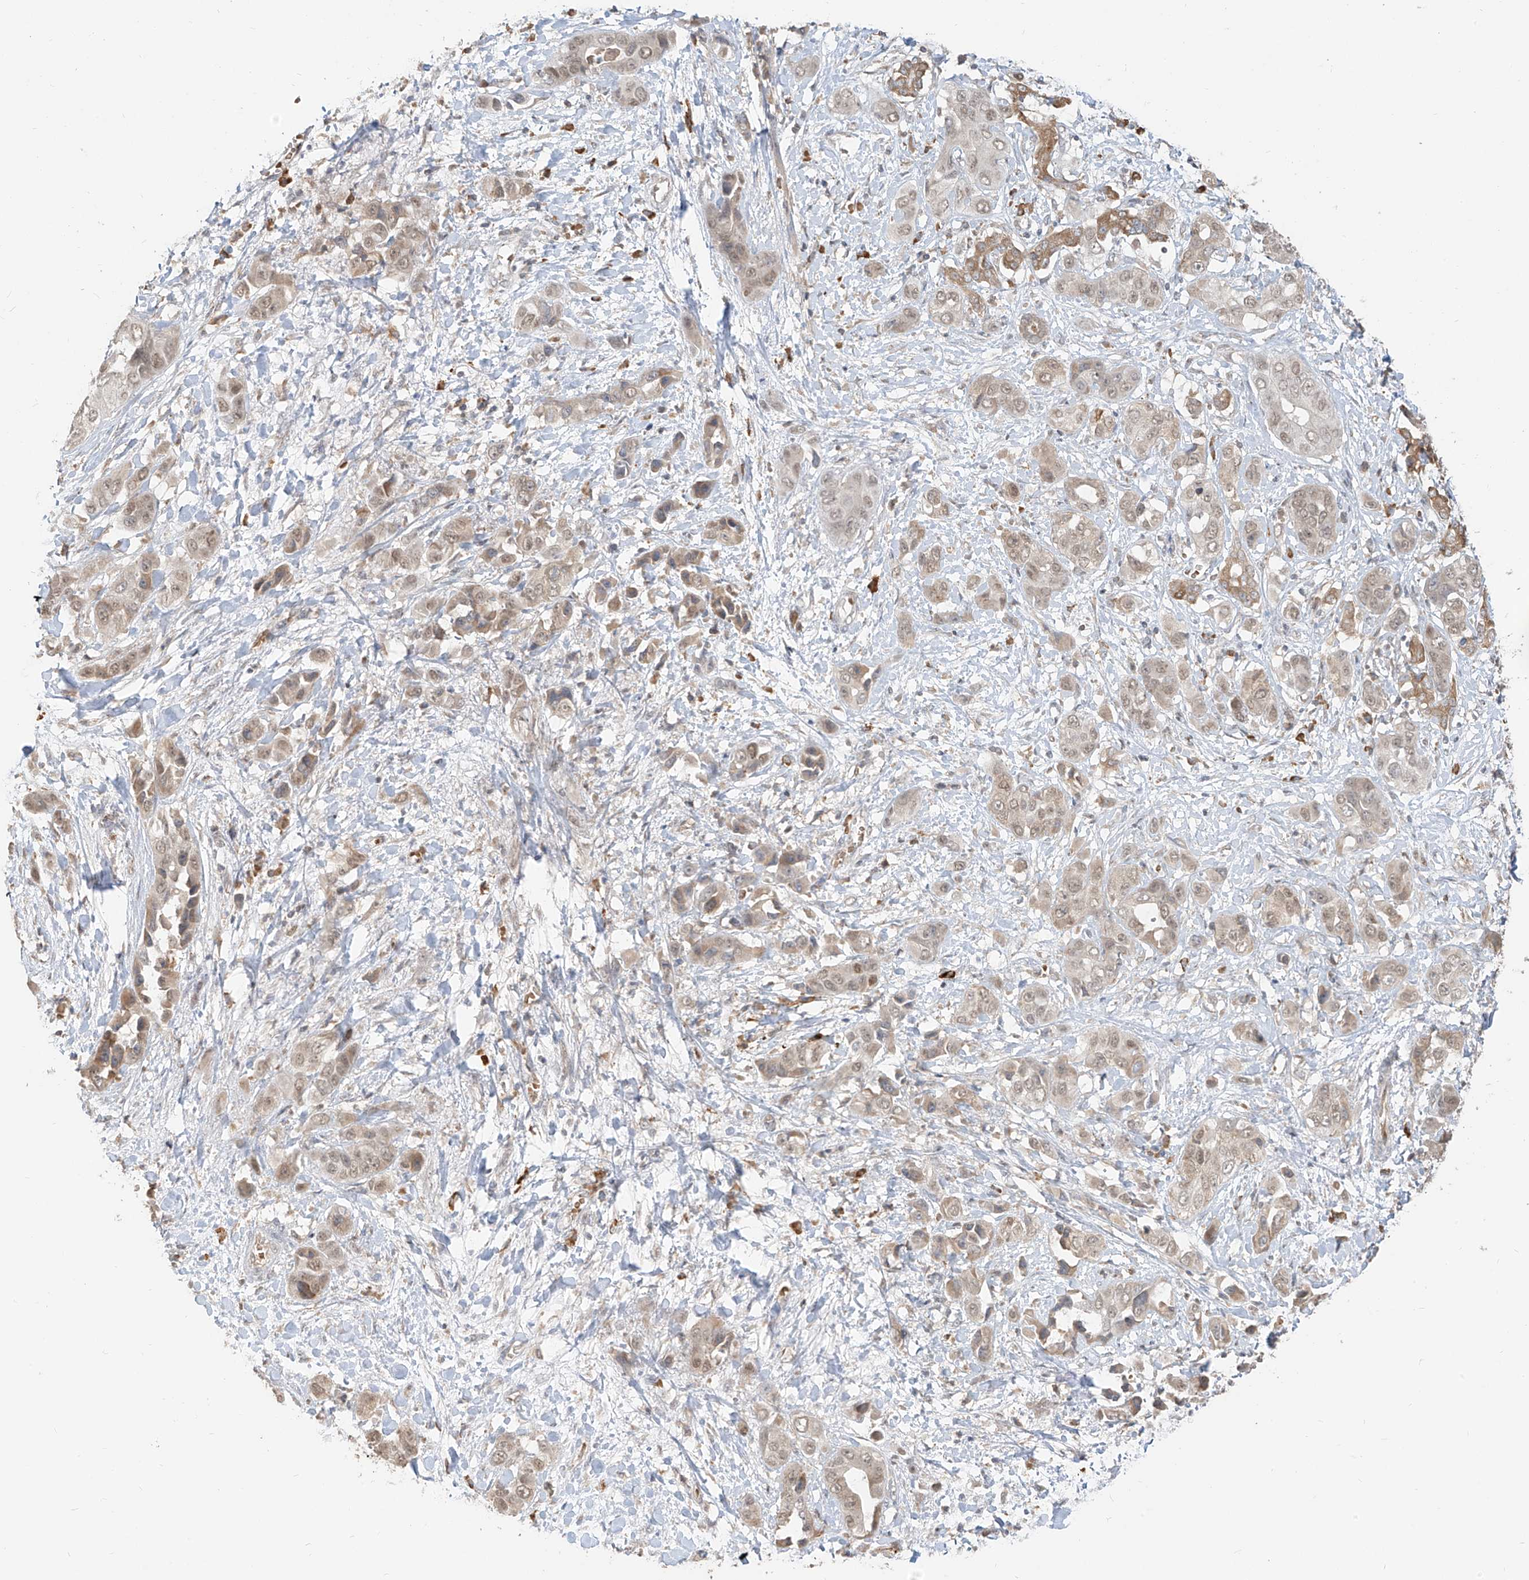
{"staining": {"intensity": "weak", "quantity": ">75%", "location": "nuclear"}, "tissue": "liver cancer", "cell_type": "Tumor cells", "image_type": "cancer", "snomed": [{"axis": "morphology", "description": "Cholangiocarcinoma"}, {"axis": "topography", "description": "Liver"}], "caption": "Cholangiocarcinoma (liver) was stained to show a protein in brown. There is low levels of weak nuclear positivity in approximately >75% of tumor cells. (DAB IHC with brightfield microscopy, high magnification).", "gene": "ZMYM2", "patient": {"sex": "female", "age": 52}}